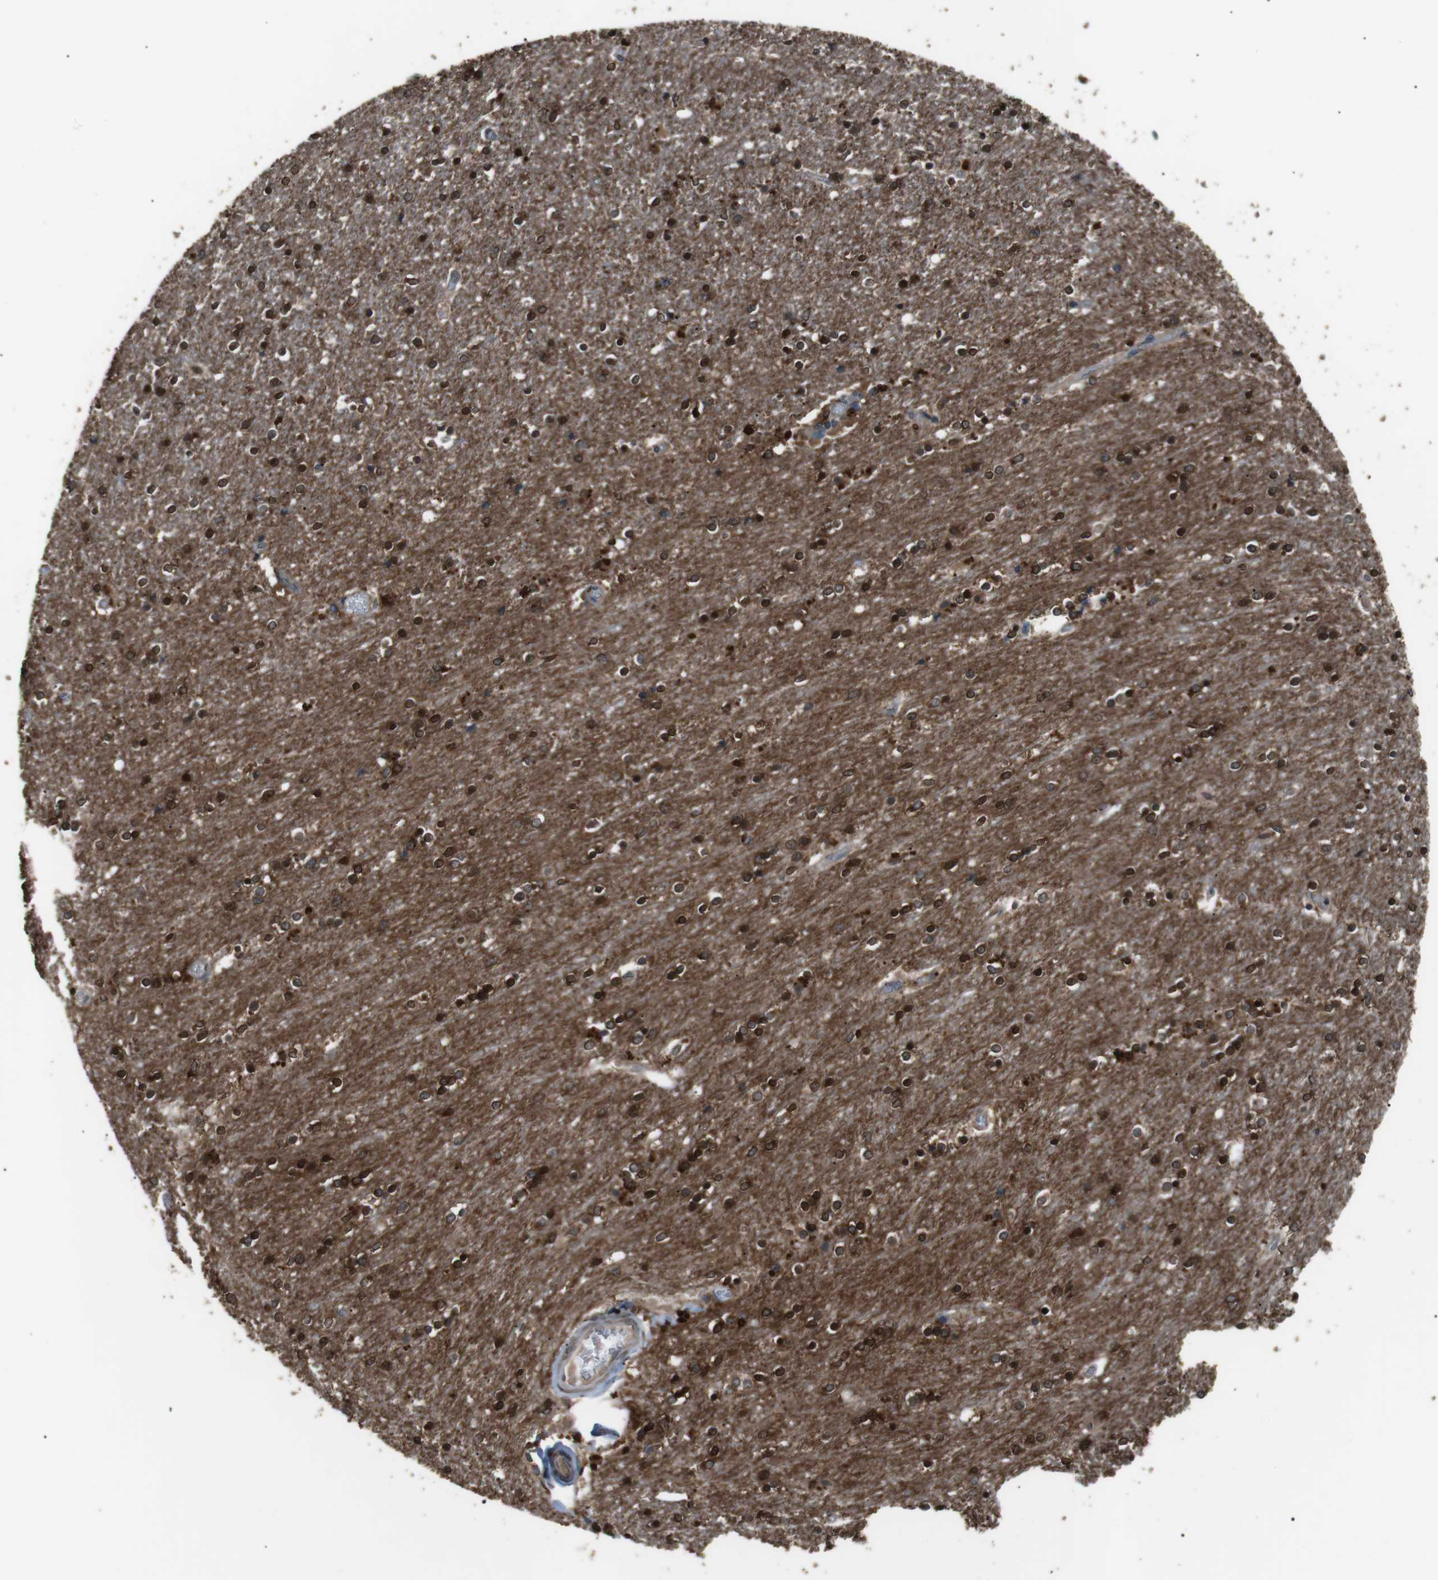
{"staining": {"intensity": "strong", "quantity": ">75%", "location": "cytoplasmic/membranous,nuclear"}, "tissue": "caudate", "cell_type": "Glial cells", "image_type": "normal", "snomed": [{"axis": "morphology", "description": "Normal tissue, NOS"}, {"axis": "topography", "description": "Lateral ventricle wall"}], "caption": "Caudate stained with DAB (3,3'-diaminobenzidine) IHC displays high levels of strong cytoplasmic/membranous,nuclear expression in about >75% of glial cells.", "gene": "NEK7", "patient": {"sex": "female", "age": 54}}